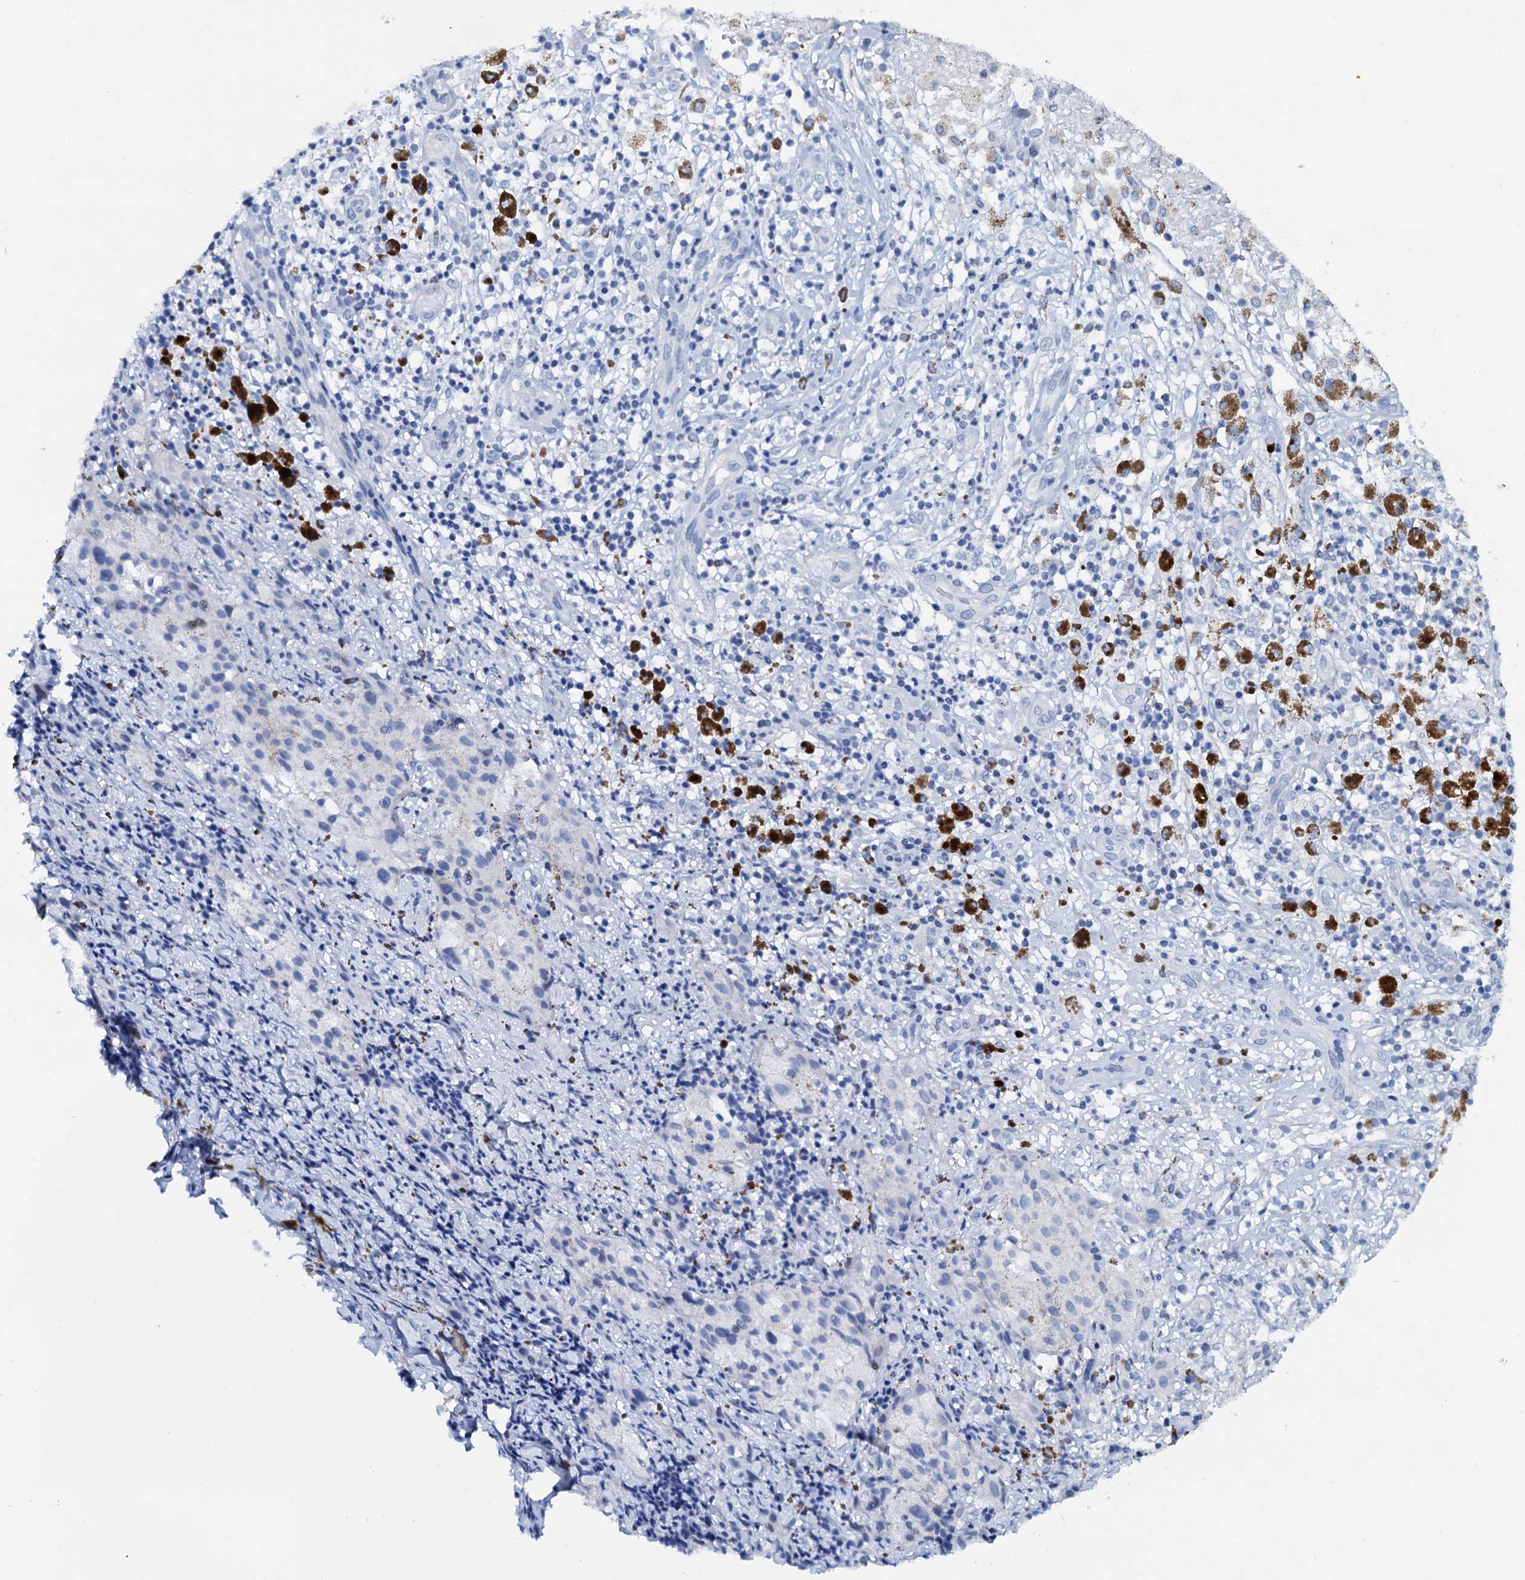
{"staining": {"intensity": "negative", "quantity": "none", "location": "none"}, "tissue": "melanoma", "cell_type": "Tumor cells", "image_type": "cancer", "snomed": [{"axis": "morphology", "description": "Necrosis, NOS"}, {"axis": "morphology", "description": "Malignant melanoma, NOS"}, {"axis": "topography", "description": "Skin"}], "caption": "There is no significant staining in tumor cells of melanoma.", "gene": "PTGES3", "patient": {"sex": "female", "age": 87}}